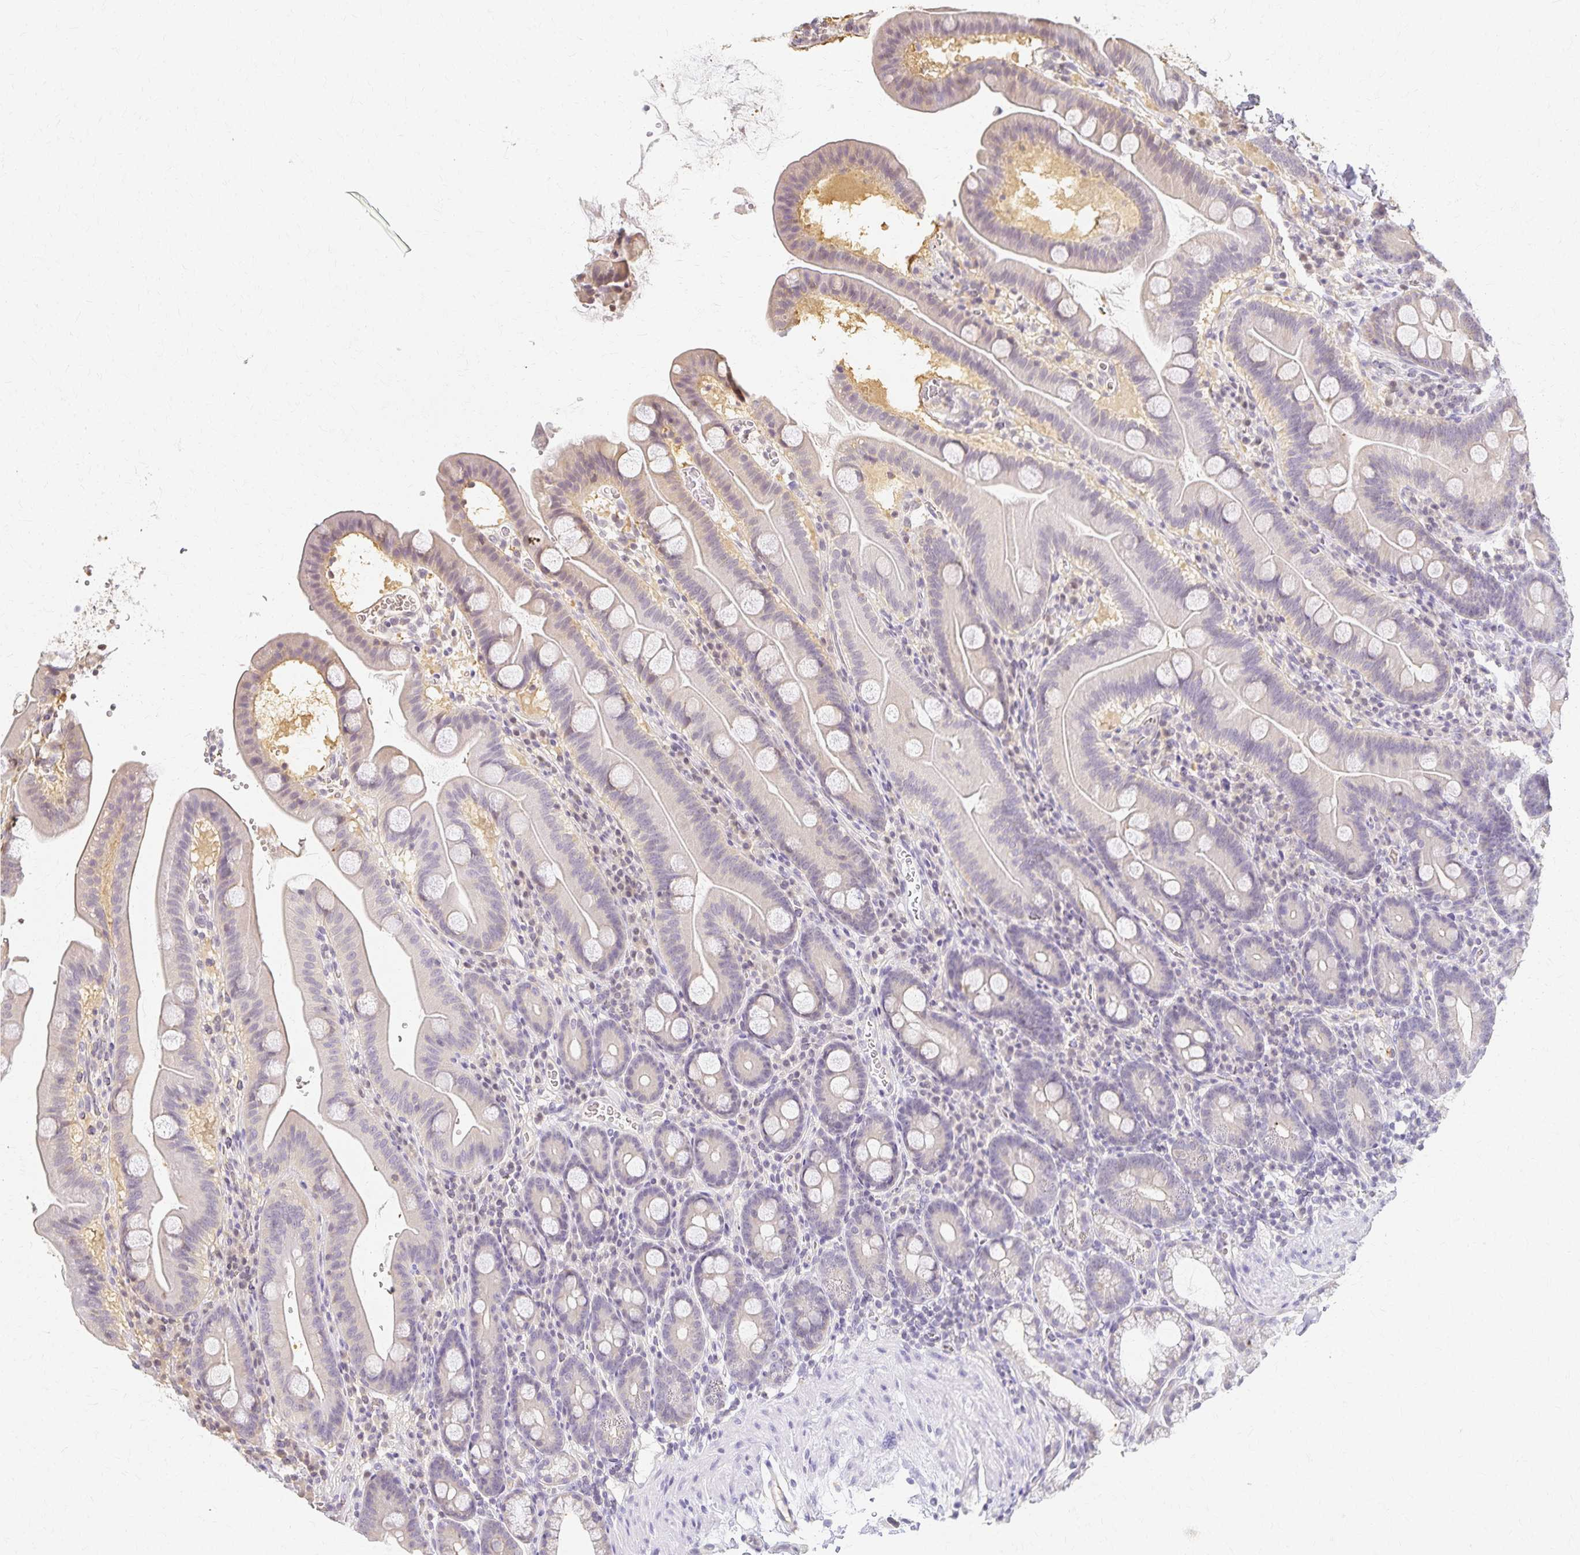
{"staining": {"intensity": "negative", "quantity": "none", "location": "none"}, "tissue": "duodenum", "cell_type": "Glandular cells", "image_type": "normal", "snomed": [{"axis": "morphology", "description": "Normal tissue, NOS"}, {"axis": "topography", "description": "Duodenum"}], "caption": "A photomicrograph of human duodenum is negative for staining in glandular cells. (DAB immunohistochemistry (IHC) visualized using brightfield microscopy, high magnification).", "gene": "AZGP1", "patient": {"sex": "male", "age": 59}}